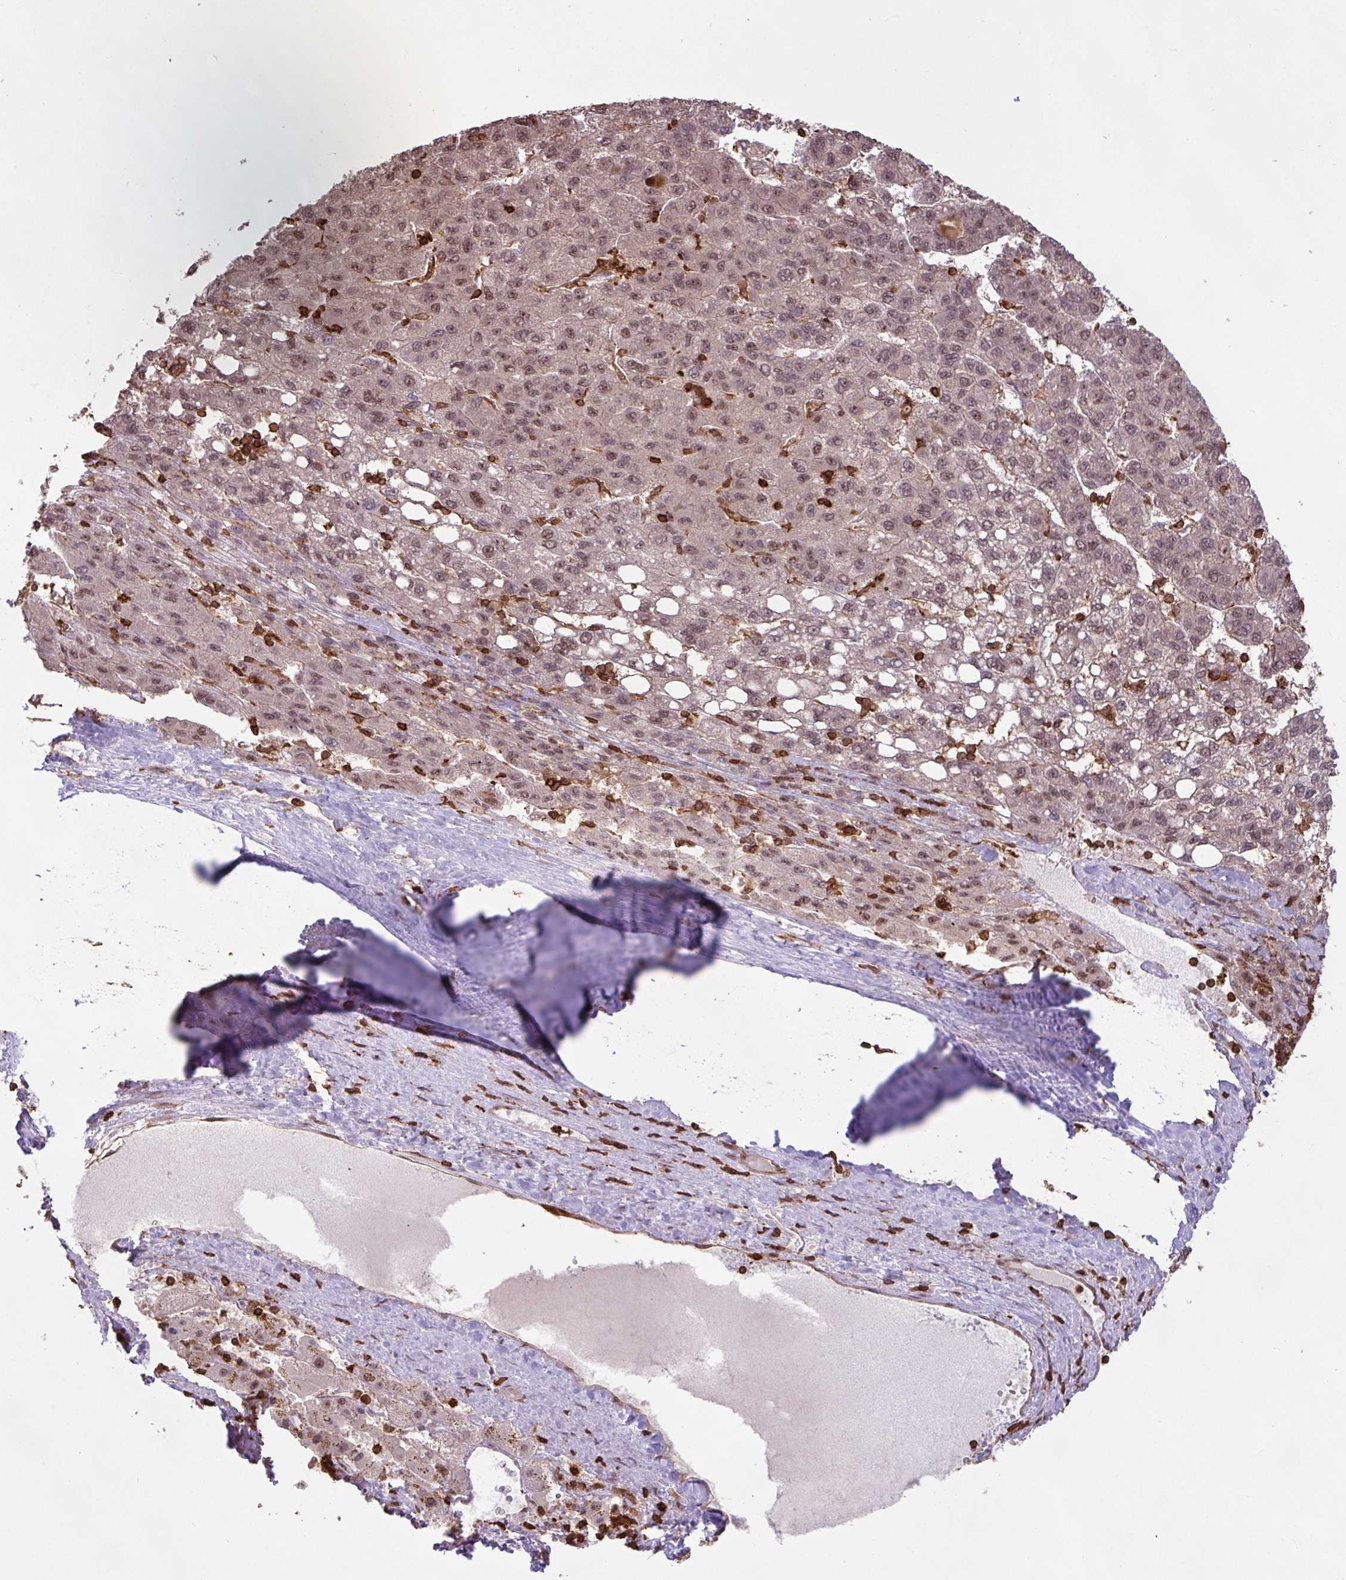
{"staining": {"intensity": "weak", "quantity": ">75%", "location": "nuclear"}, "tissue": "liver cancer", "cell_type": "Tumor cells", "image_type": "cancer", "snomed": [{"axis": "morphology", "description": "Carcinoma, Hepatocellular, NOS"}, {"axis": "topography", "description": "Liver"}], "caption": "Protein staining by IHC demonstrates weak nuclear staining in approximately >75% of tumor cells in liver hepatocellular carcinoma.", "gene": "GON7", "patient": {"sex": "female", "age": 82}}